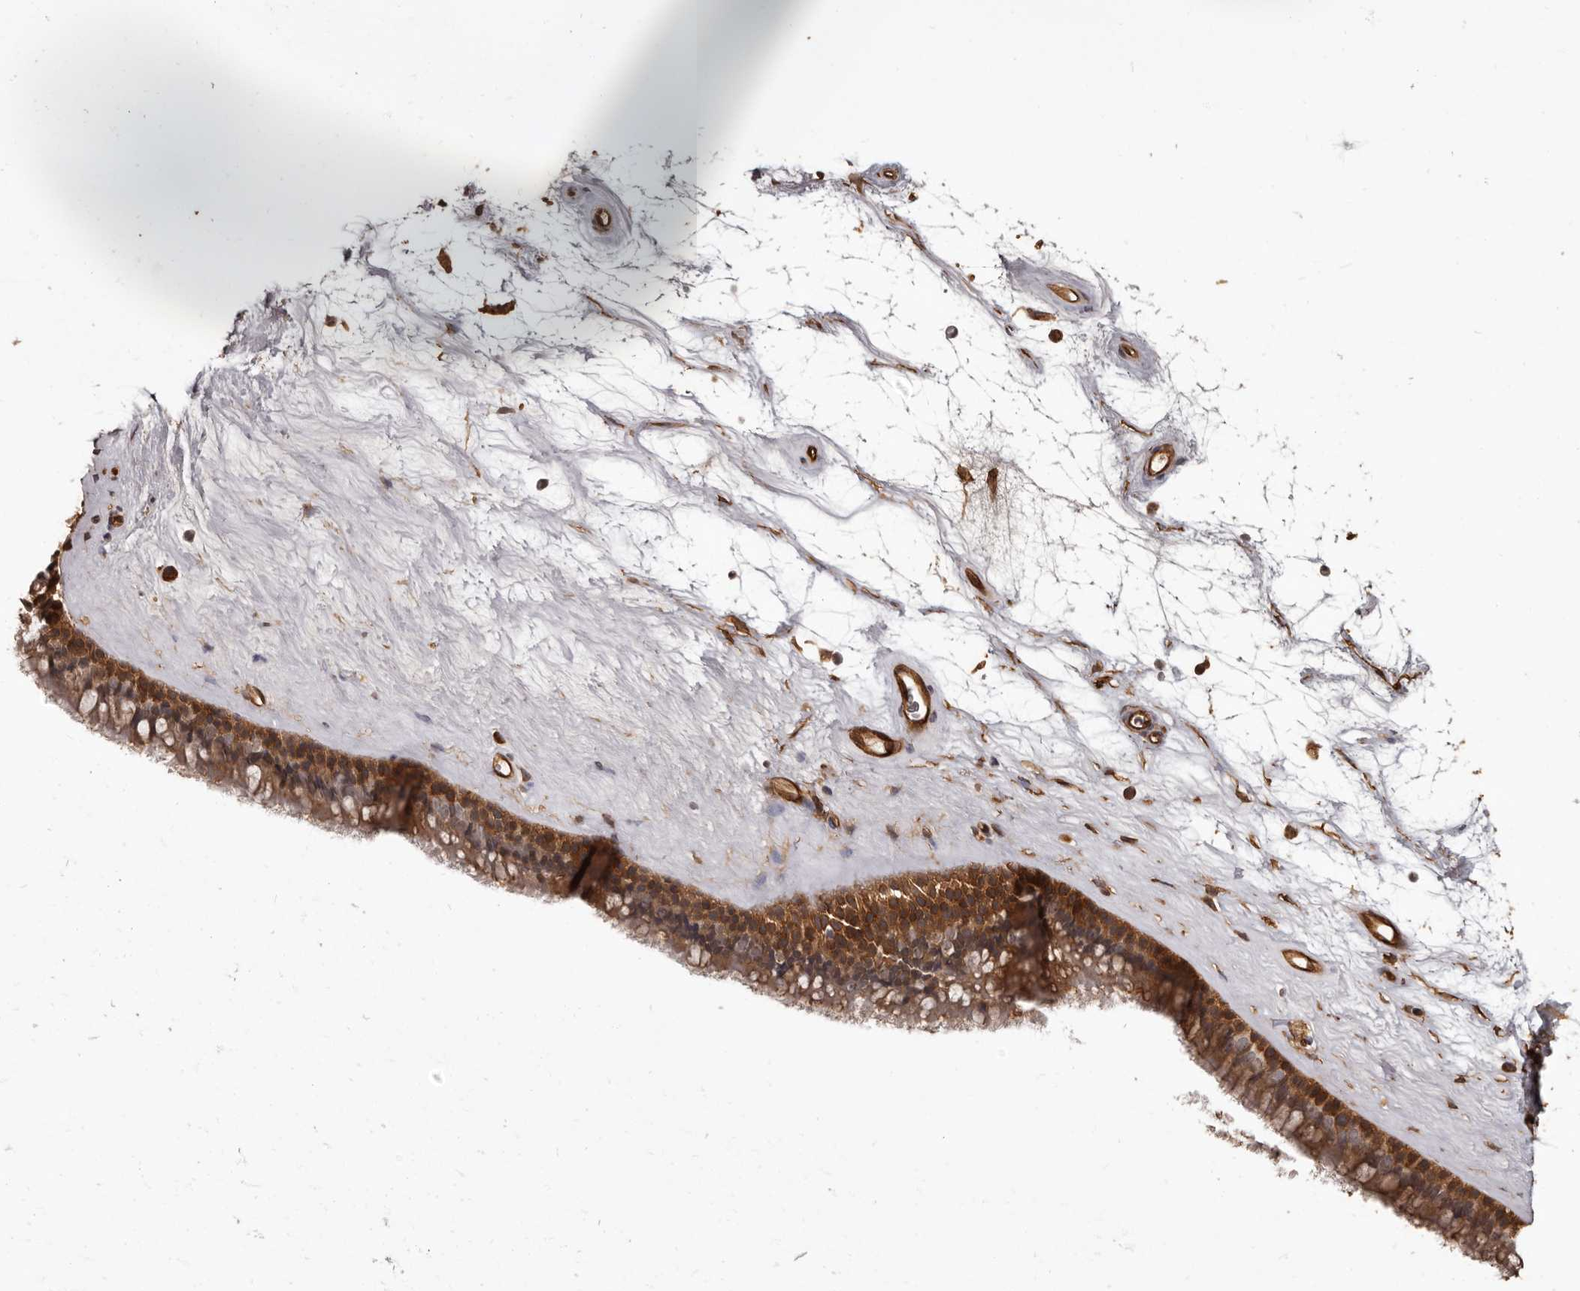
{"staining": {"intensity": "strong", "quantity": ">75%", "location": "cytoplasmic/membranous"}, "tissue": "nasopharynx", "cell_type": "Respiratory epithelial cells", "image_type": "normal", "snomed": [{"axis": "morphology", "description": "Normal tissue, NOS"}, {"axis": "topography", "description": "Nasopharynx"}], "caption": "A photomicrograph showing strong cytoplasmic/membranous staining in approximately >75% of respiratory epithelial cells in benign nasopharynx, as visualized by brown immunohistochemical staining.", "gene": "SLITRK6", "patient": {"sex": "male", "age": 64}}